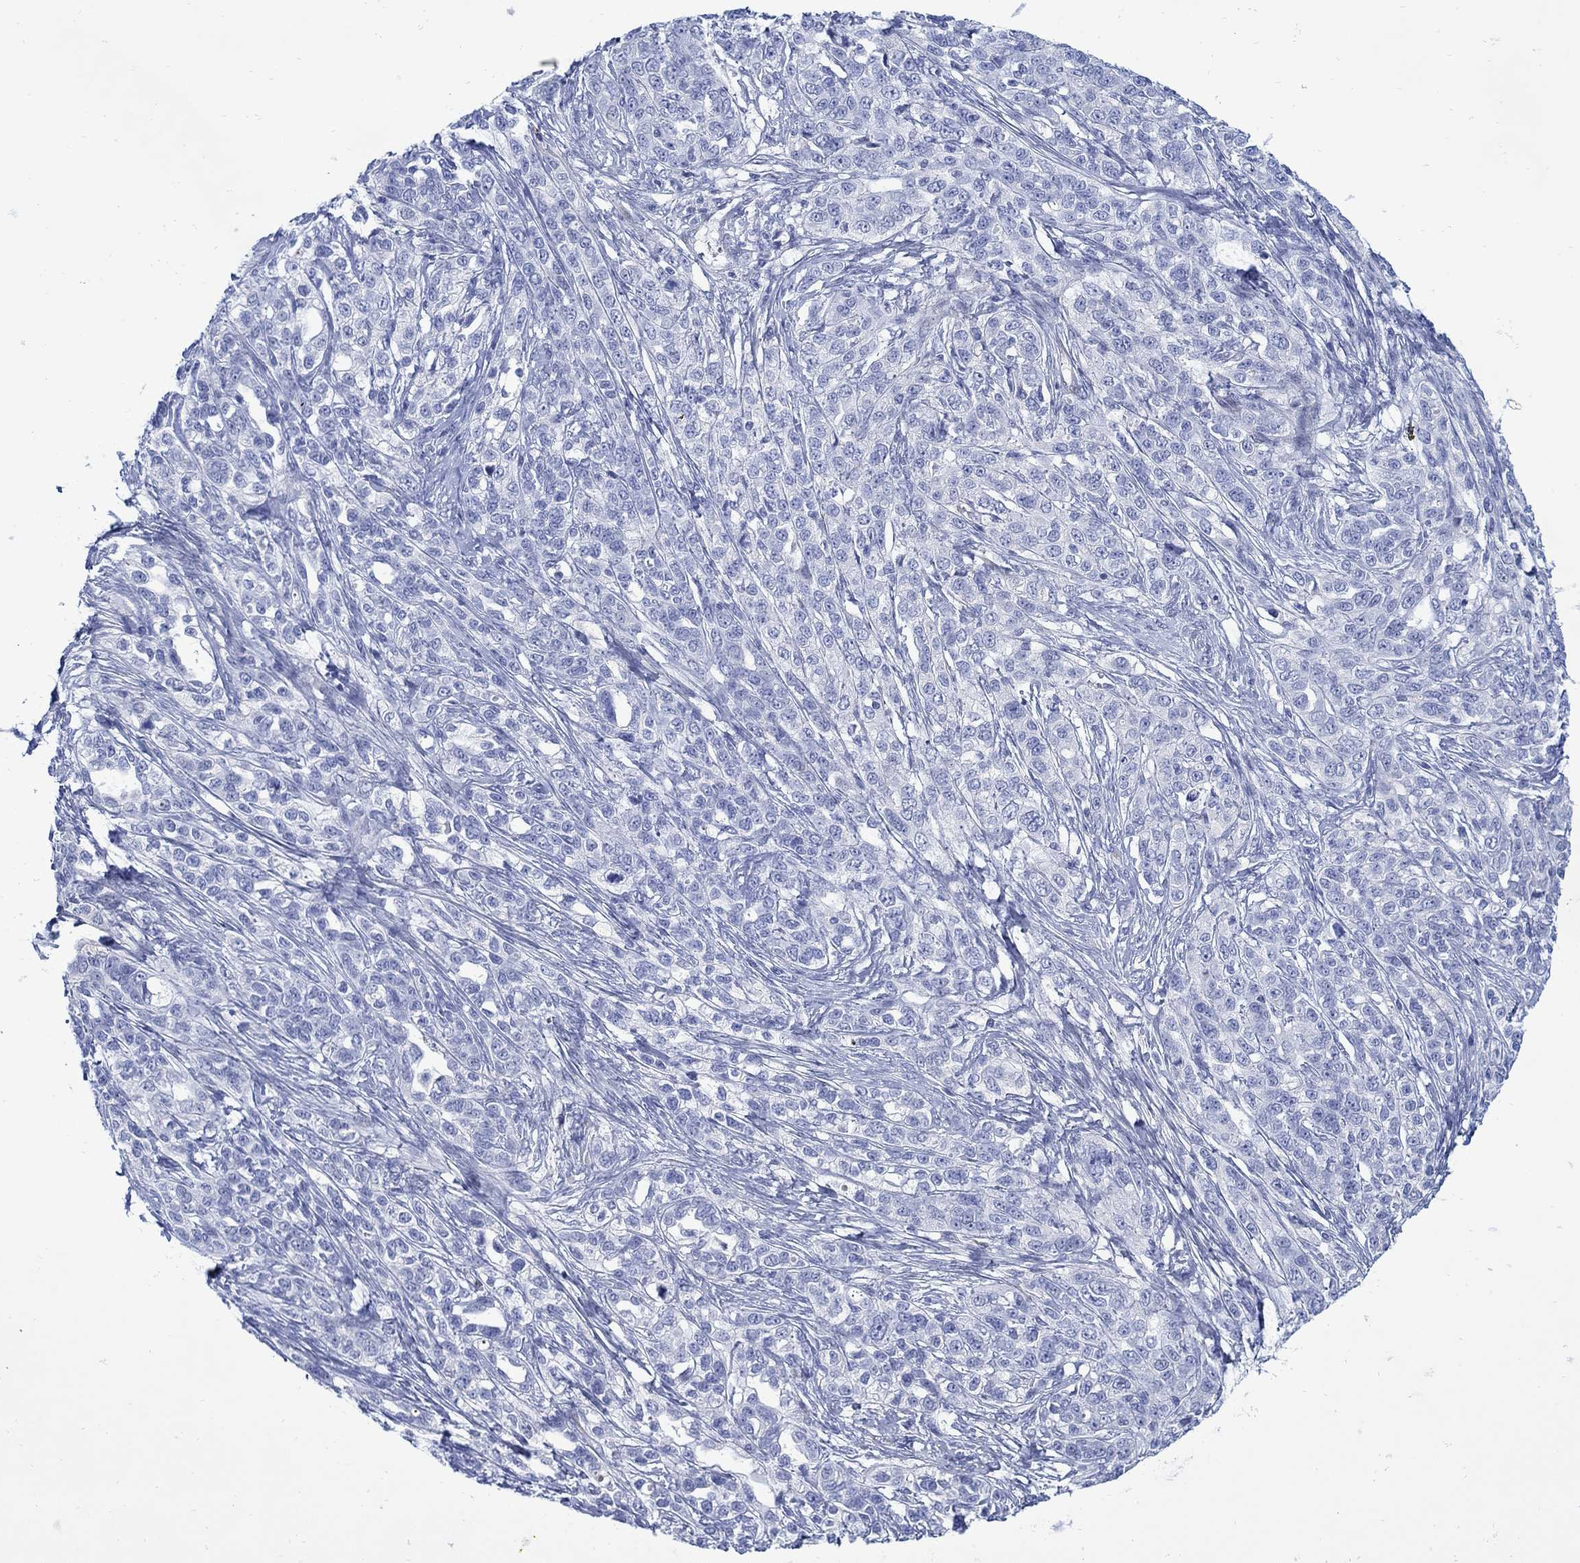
{"staining": {"intensity": "negative", "quantity": "none", "location": "none"}, "tissue": "ovarian cancer", "cell_type": "Tumor cells", "image_type": "cancer", "snomed": [{"axis": "morphology", "description": "Cystadenocarcinoma, serous, NOS"}, {"axis": "topography", "description": "Ovary"}], "caption": "Immunohistochemistry micrograph of serous cystadenocarcinoma (ovarian) stained for a protein (brown), which displays no positivity in tumor cells.", "gene": "KSR2", "patient": {"sex": "female", "age": 71}}